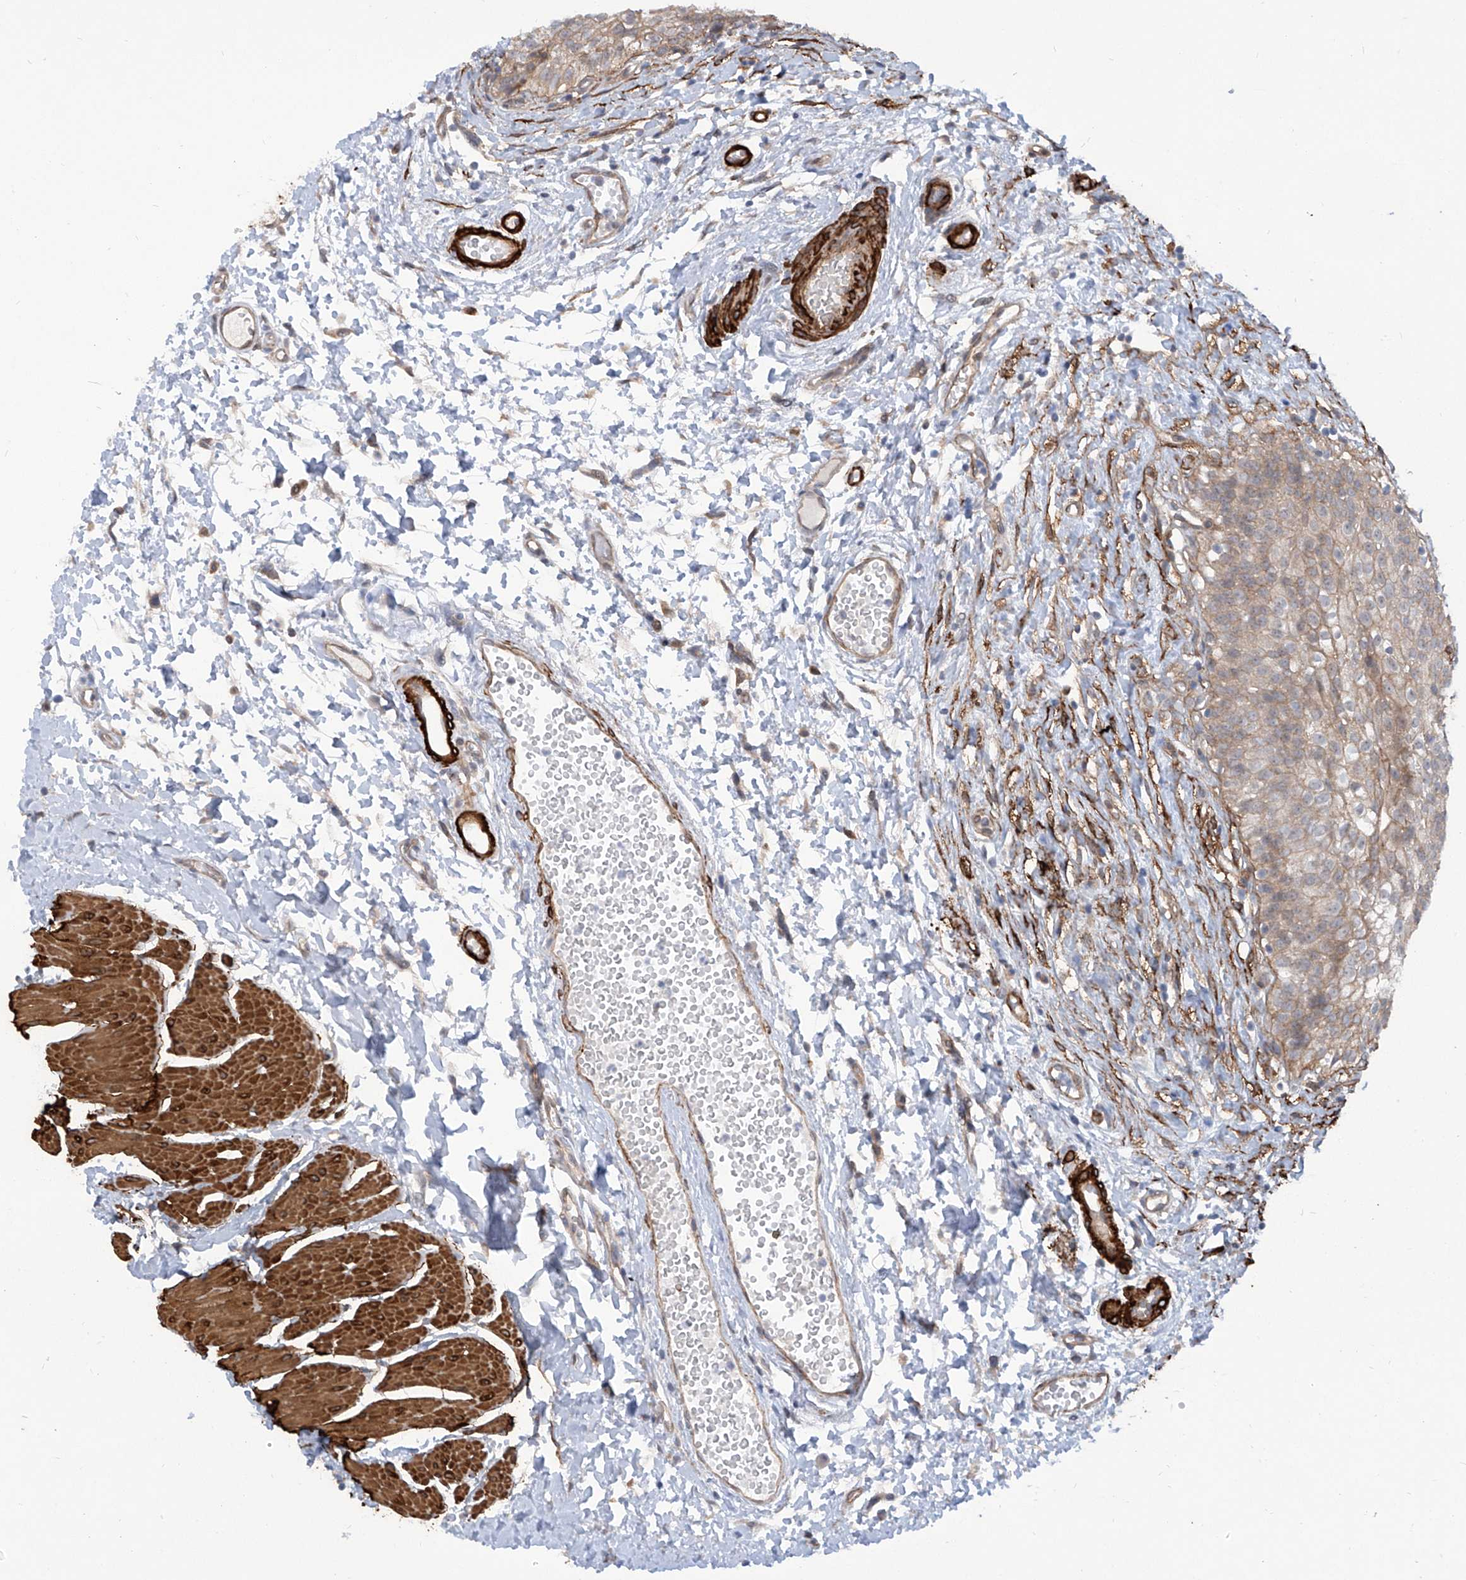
{"staining": {"intensity": "moderate", "quantity": ">75%", "location": "cytoplasmic/membranous"}, "tissue": "urinary bladder", "cell_type": "Urothelial cells", "image_type": "normal", "snomed": [{"axis": "morphology", "description": "Normal tissue, NOS"}, {"axis": "topography", "description": "Urinary bladder"}], "caption": "Urothelial cells show moderate cytoplasmic/membranous expression in approximately >75% of cells in unremarkable urinary bladder. Immunohistochemistry (ihc) stains the protein in brown and the nuclei are stained blue.", "gene": "ZNF490", "patient": {"sex": "male", "age": 51}}